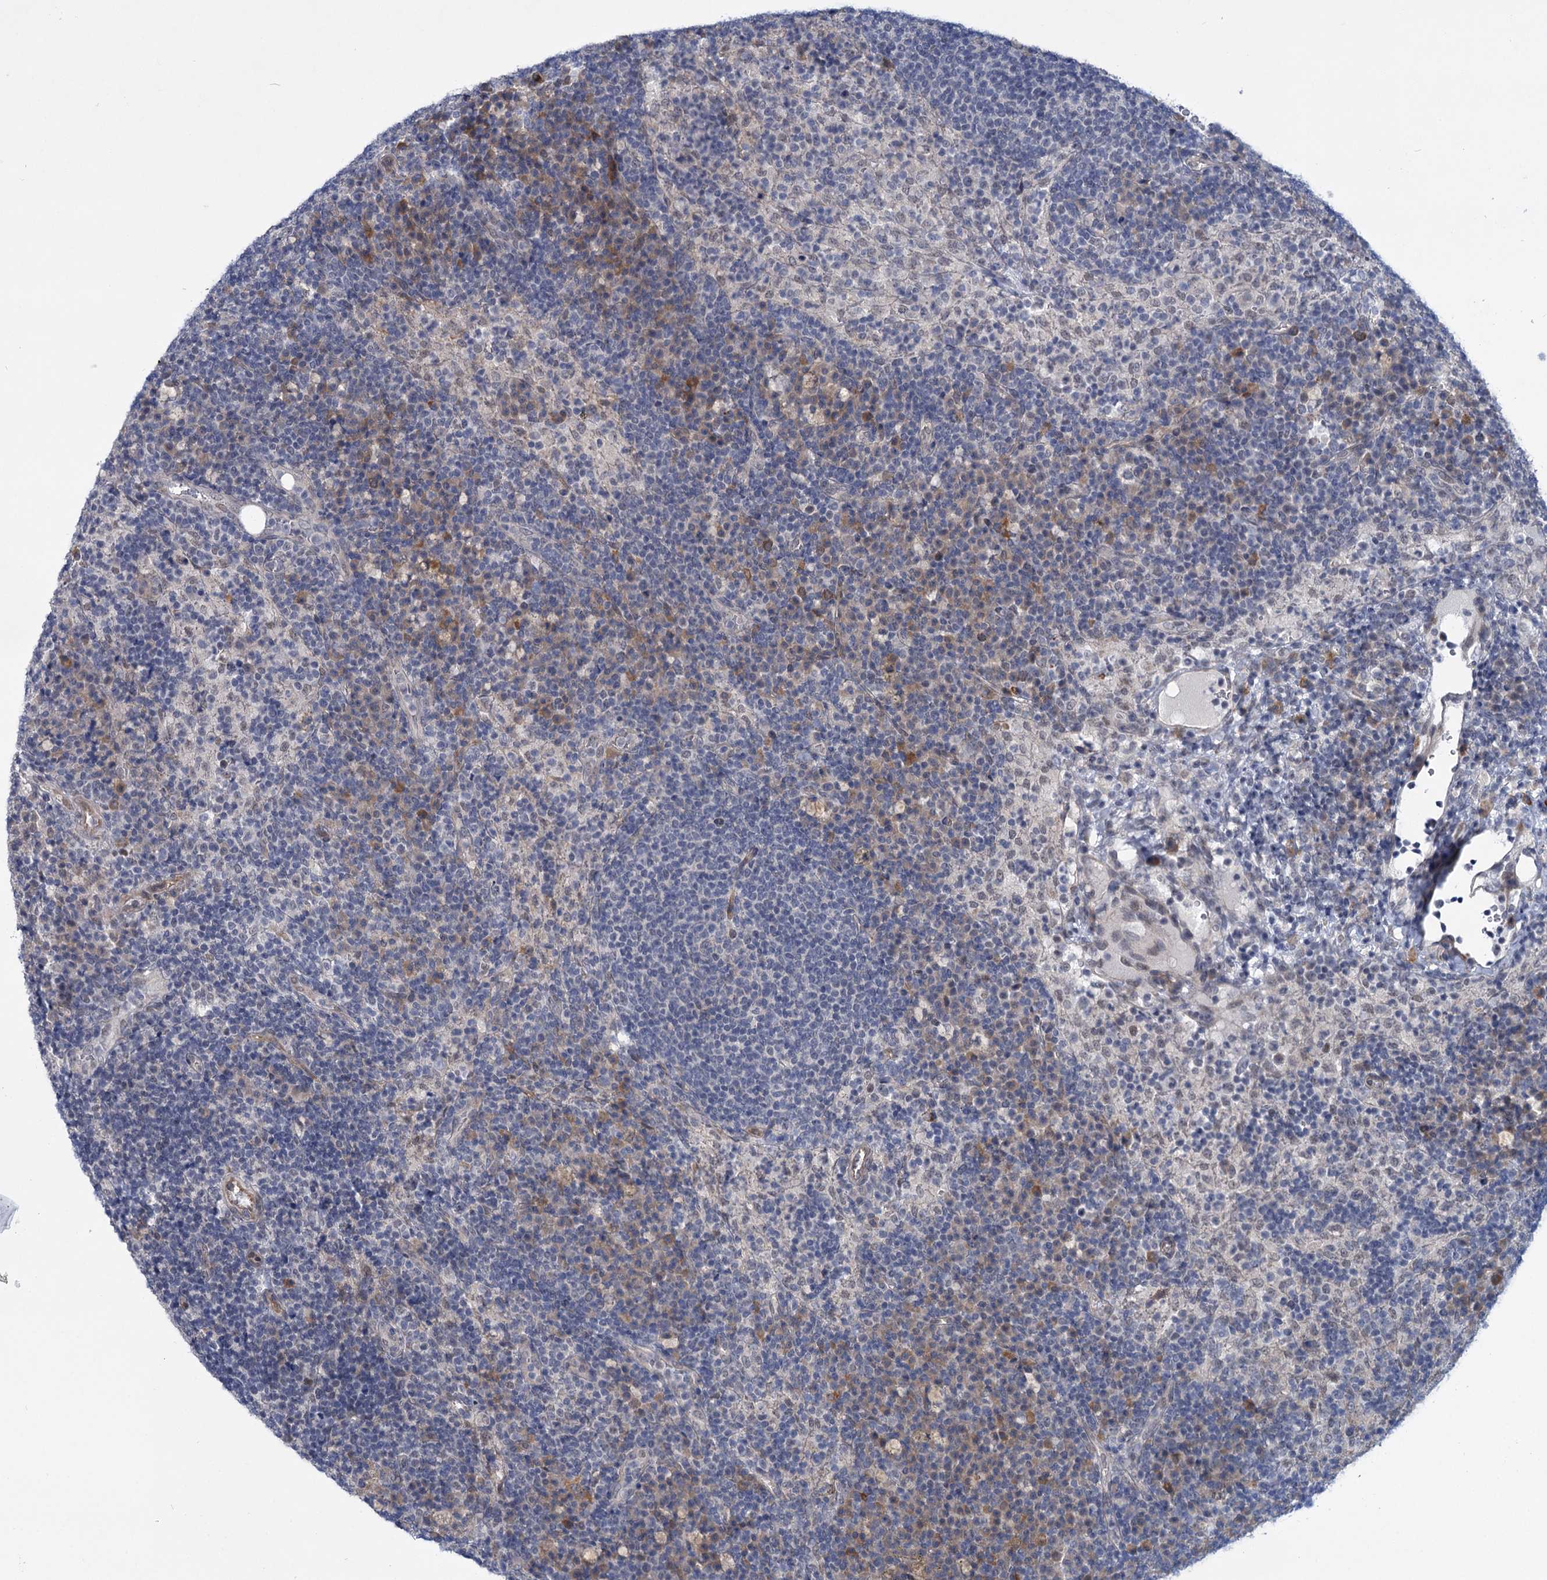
{"staining": {"intensity": "negative", "quantity": "none", "location": "none"}, "tissue": "lymph node", "cell_type": "Germinal center cells", "image_type": "normal", "snomed": [{"axis": "morphology", "description": "Normal tissue, NOS"}, {"axis": "topography", "description": "Lymph node"}], "caption": "IHC of normal human lymph node demonstrates no staining in germinal center cells.", "gene": "MBLAC2", "patient": {"sex": "female", "age": 70}}